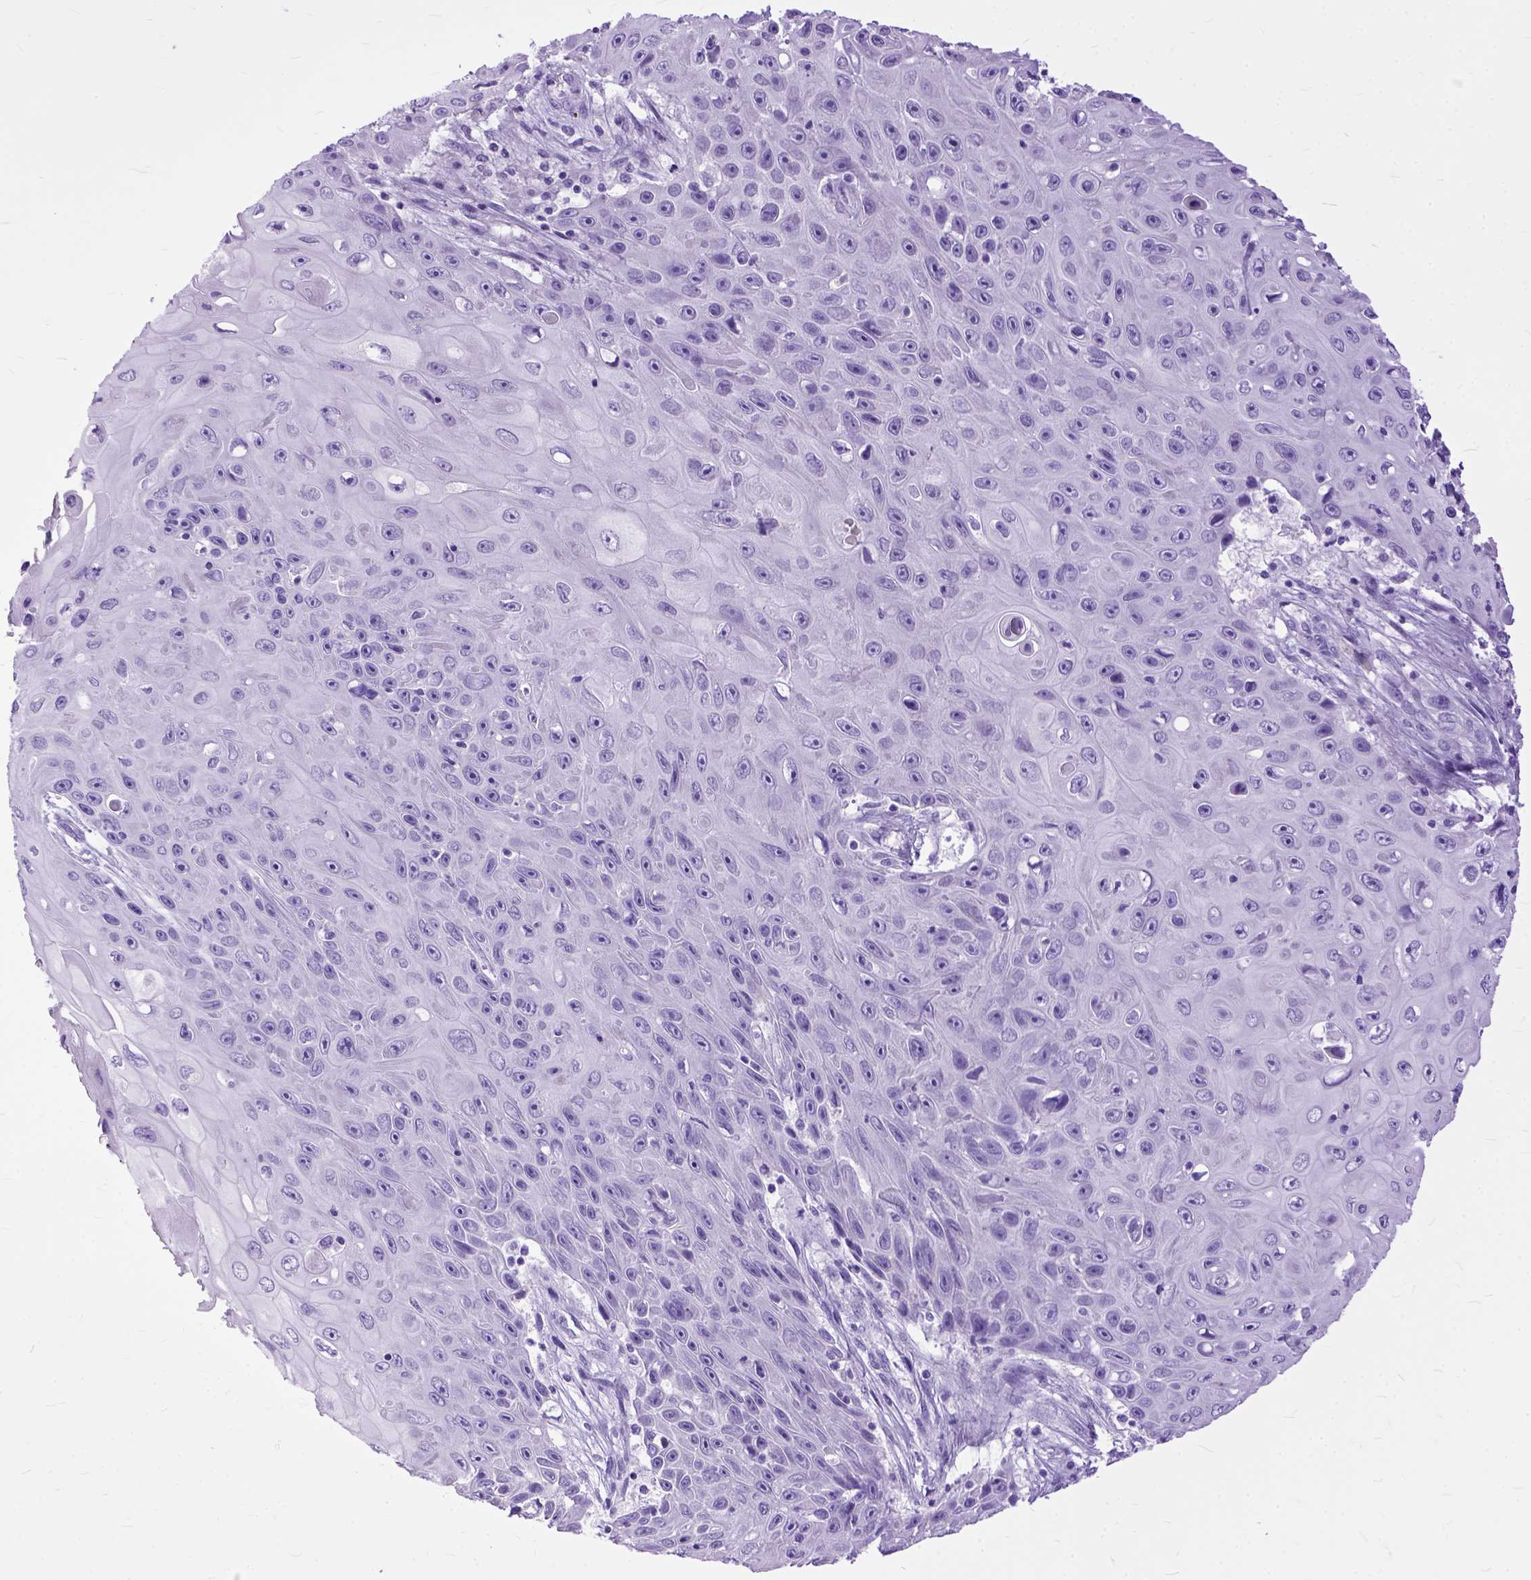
{"staining": {"intensity": "negative", "quantity": "none", "location": "none"}, "tissue": "skin cancer", "cell_type": "Tumor cells", "image_type": "cancer", "snomed": [{"axis": "morphology", "description": "Squamous cell carcinoma, NOS"}, {"axis": "topography", "description": "Skin"}], "caption": "Immunohistochemistry (IHC) micrograph of human skin cancer (squamous cell carcinoma) stained for a protein (brown), which demonstrates no positivity in tumor cells.", "gene": "GNGT1", "patient": {"sex": "male", "age": 82}}